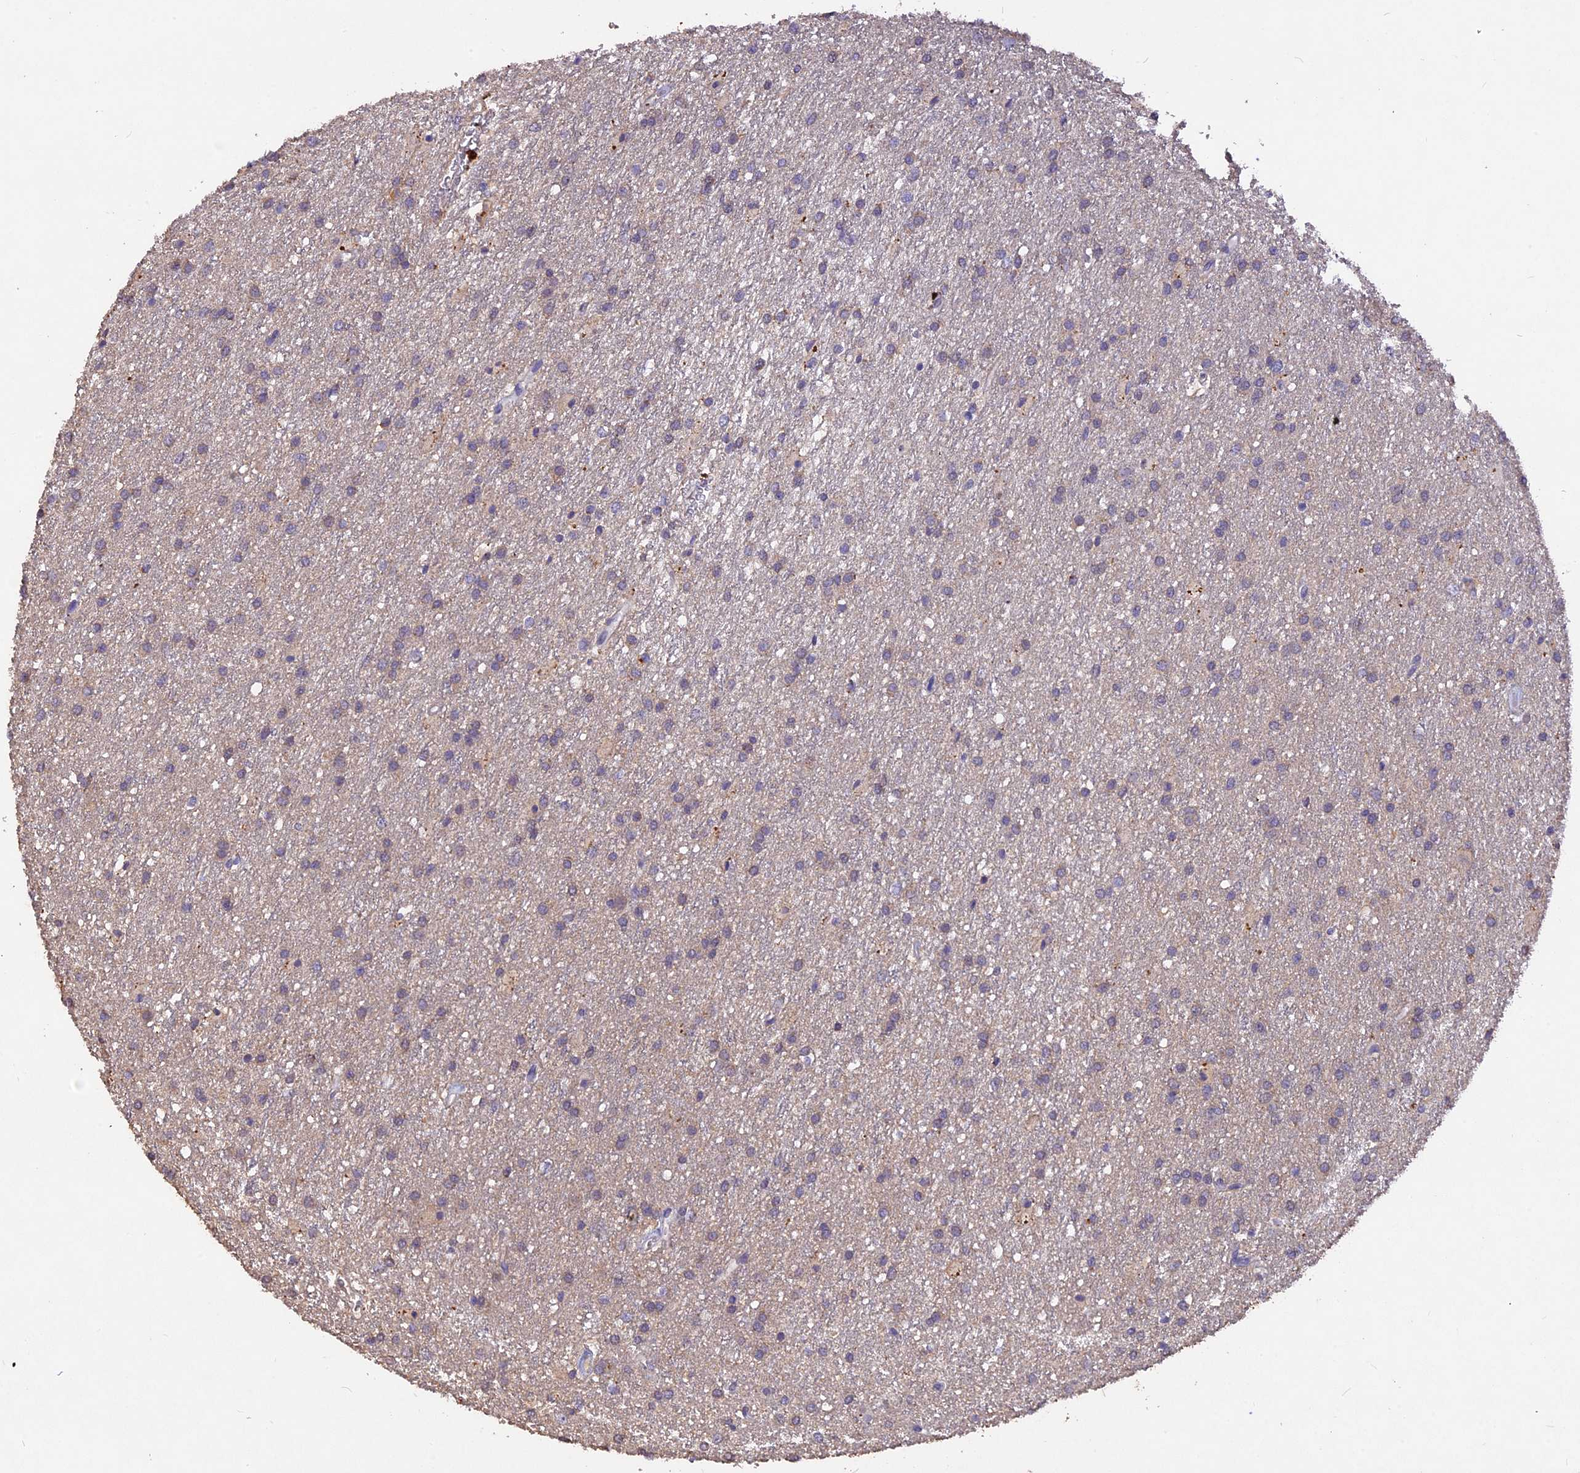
{"staining": {"intensity": "negative", "quantity": "none", "location": "none"}, "tissue": "glioma", "cell_type": "Tumor cells", "image_type": "cancer", "snomed": [{"axis": "morphology", "description": "Glioma, malignant, High grade"}, {"axis": "topography", "description": "Brain"}], "caption": "Tumor cells are negative for protein expression in human malignant high-grade glioma. The staining was performed using DAB to visualize the protein expression in brown, while the nuclei were stained in blue with hematoxylin (Magnification: 20x).", "gene": "SLC26A4", "patient": {"sex": "female", "age": 50}}